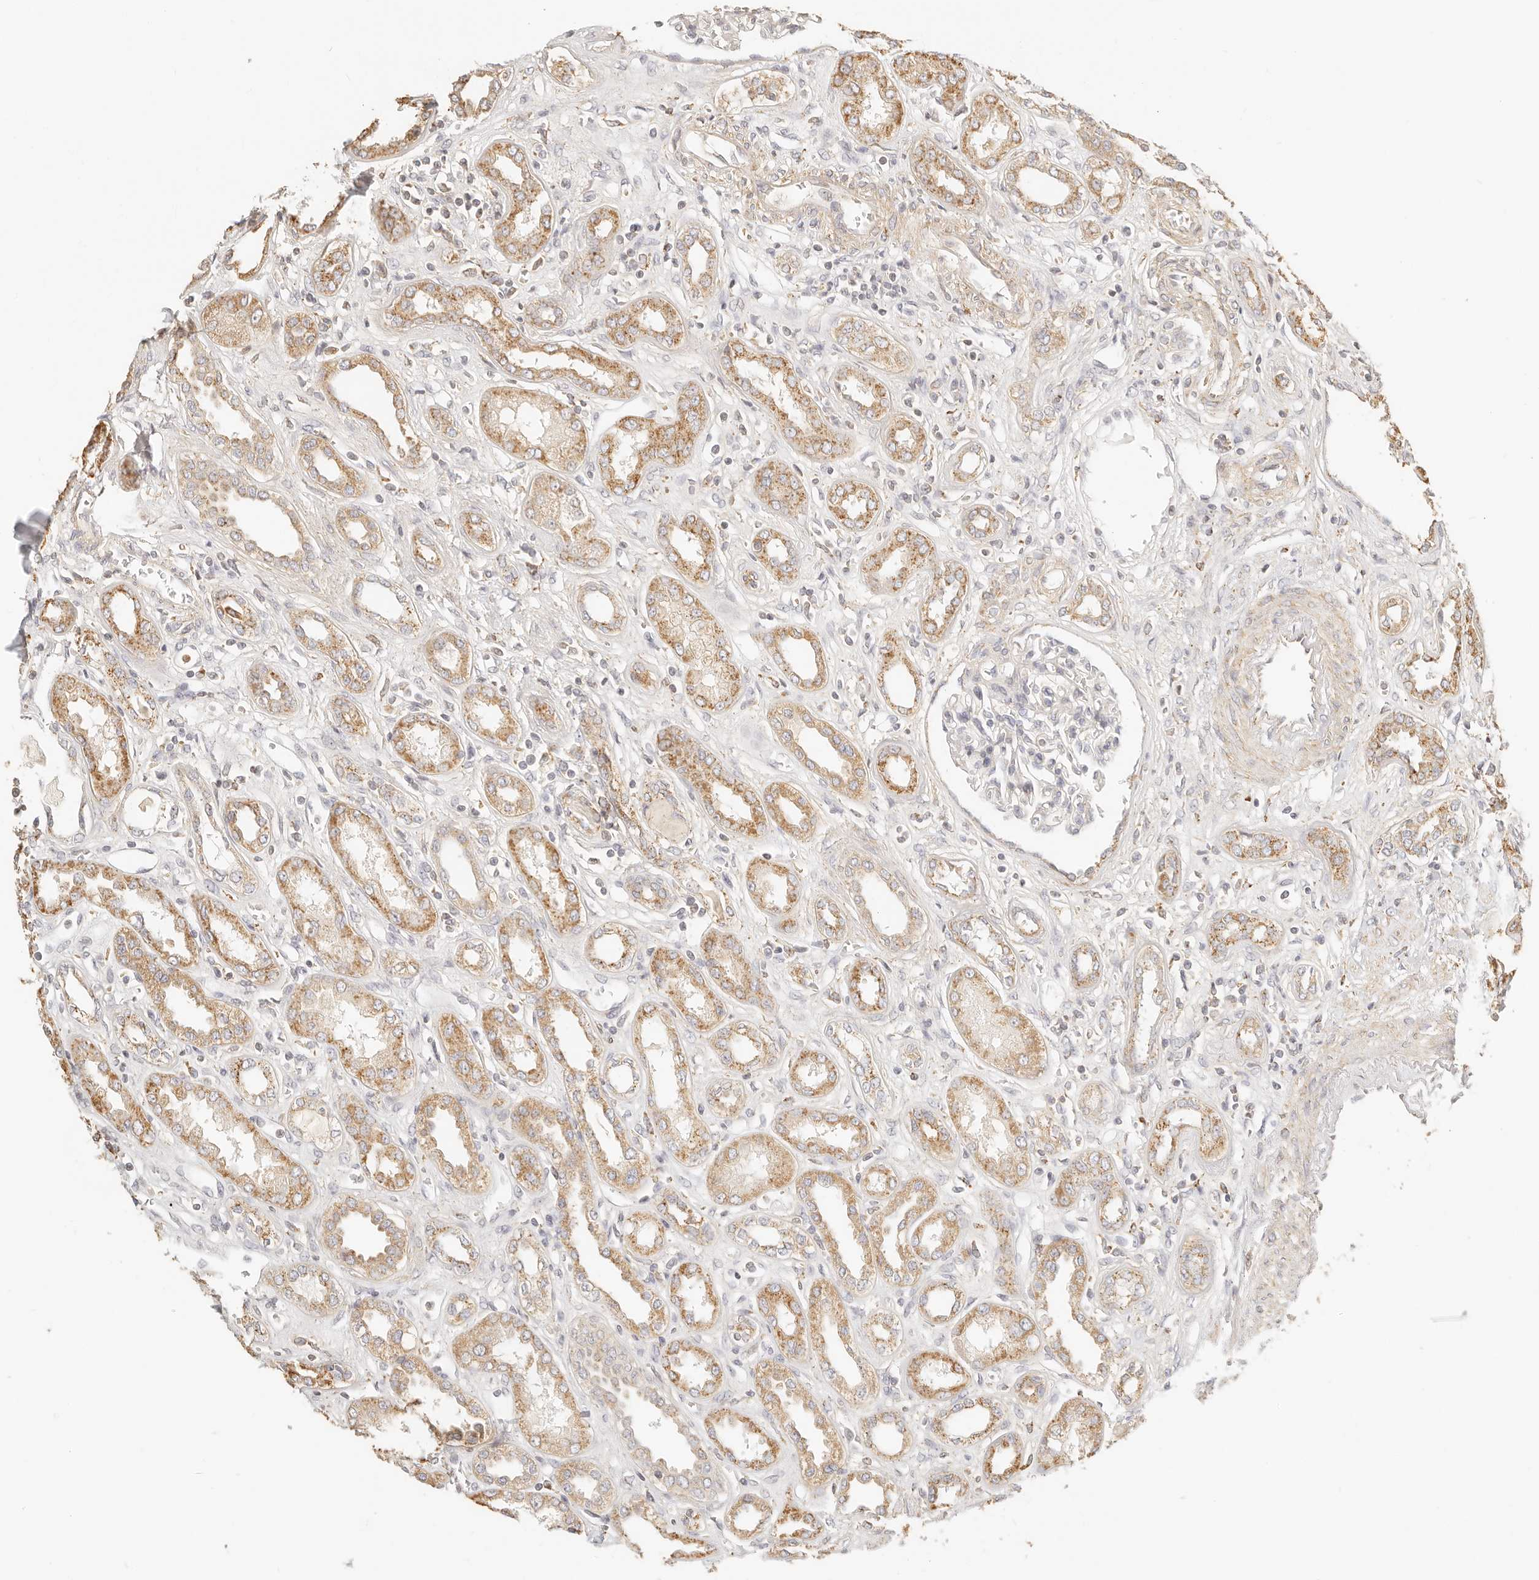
{"staining": {"intensity": "weak", "quantity": "<25%", "location": "cytoplasmic/membranous"}, "tissue": "kidney", "cell_type": "Cells in glomeruli", "image_type": "normal", "snomed": [{"axis": "morphology", "description": "Normal tissue, NOS"}, {"axis": "topography", "description": "Kidney"}], "caption": "IHC micrograph of normal kidney: kidney stained with DAB (3,3'-diaminobenzidine) reveals no significant protein staining in cells in glomeruli.", "gene": "CNMD", "patient": {"sex": "male", "age": 59}}